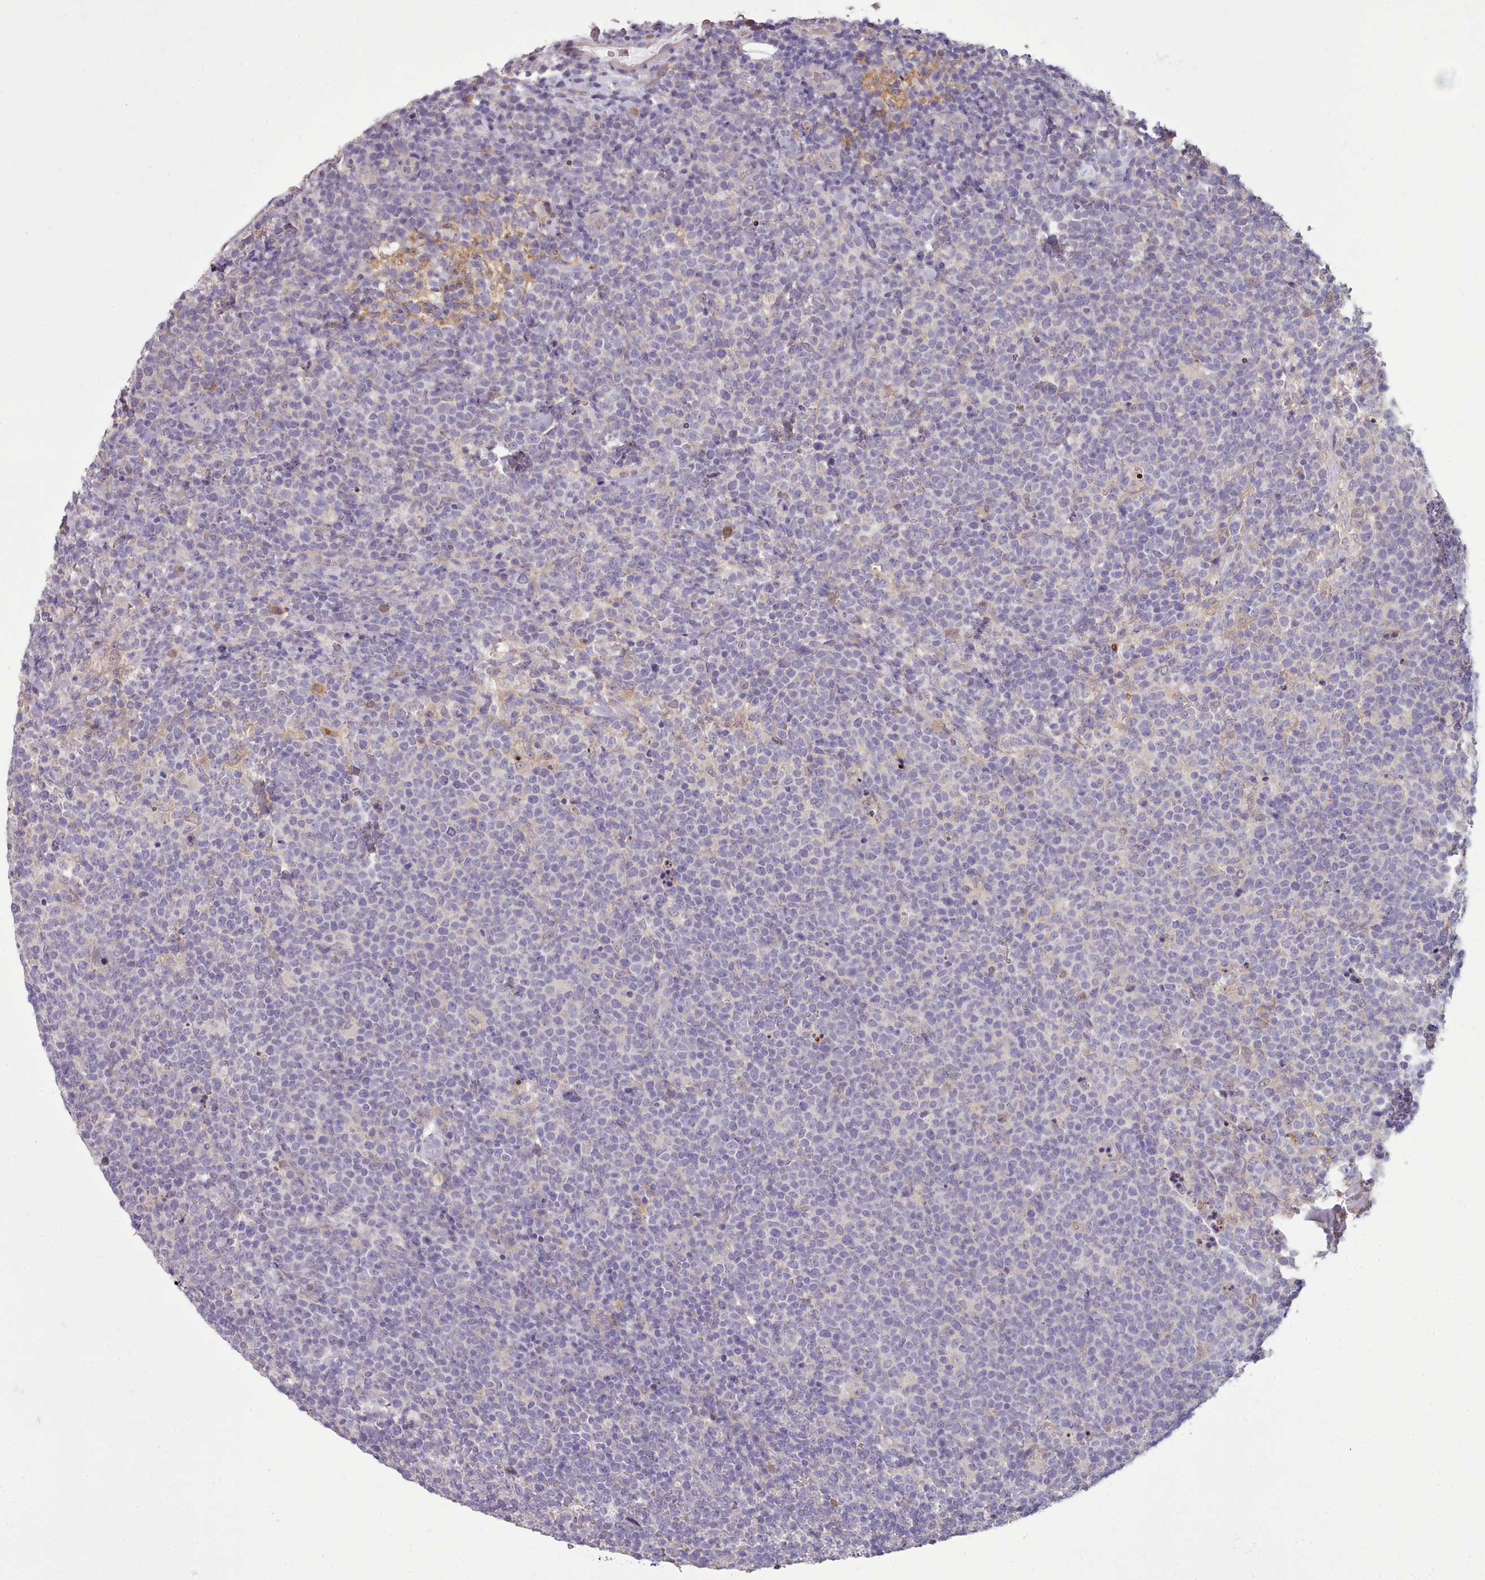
{"staining": {"intensity": "negative", "quantity": "none", "location": "none"}, "tissue": "lymphoma", "cell_type": "Tumor cells", "image_type": "cancer", "snomed": [{"axis": "morphology", "description": "Malignant lymphoma, non-Hodgkin's type, High grade"}, {"axis": "topography", "description": "Lymph node"}], "caption": "Immunohistochemistry (IHC) of malignant lymphoma, non-Hodgkin's type (high-grade) reveals no expression in tumor cells.", "gene": "DPF1", "patient": {"sex": "male", "age": 61}}